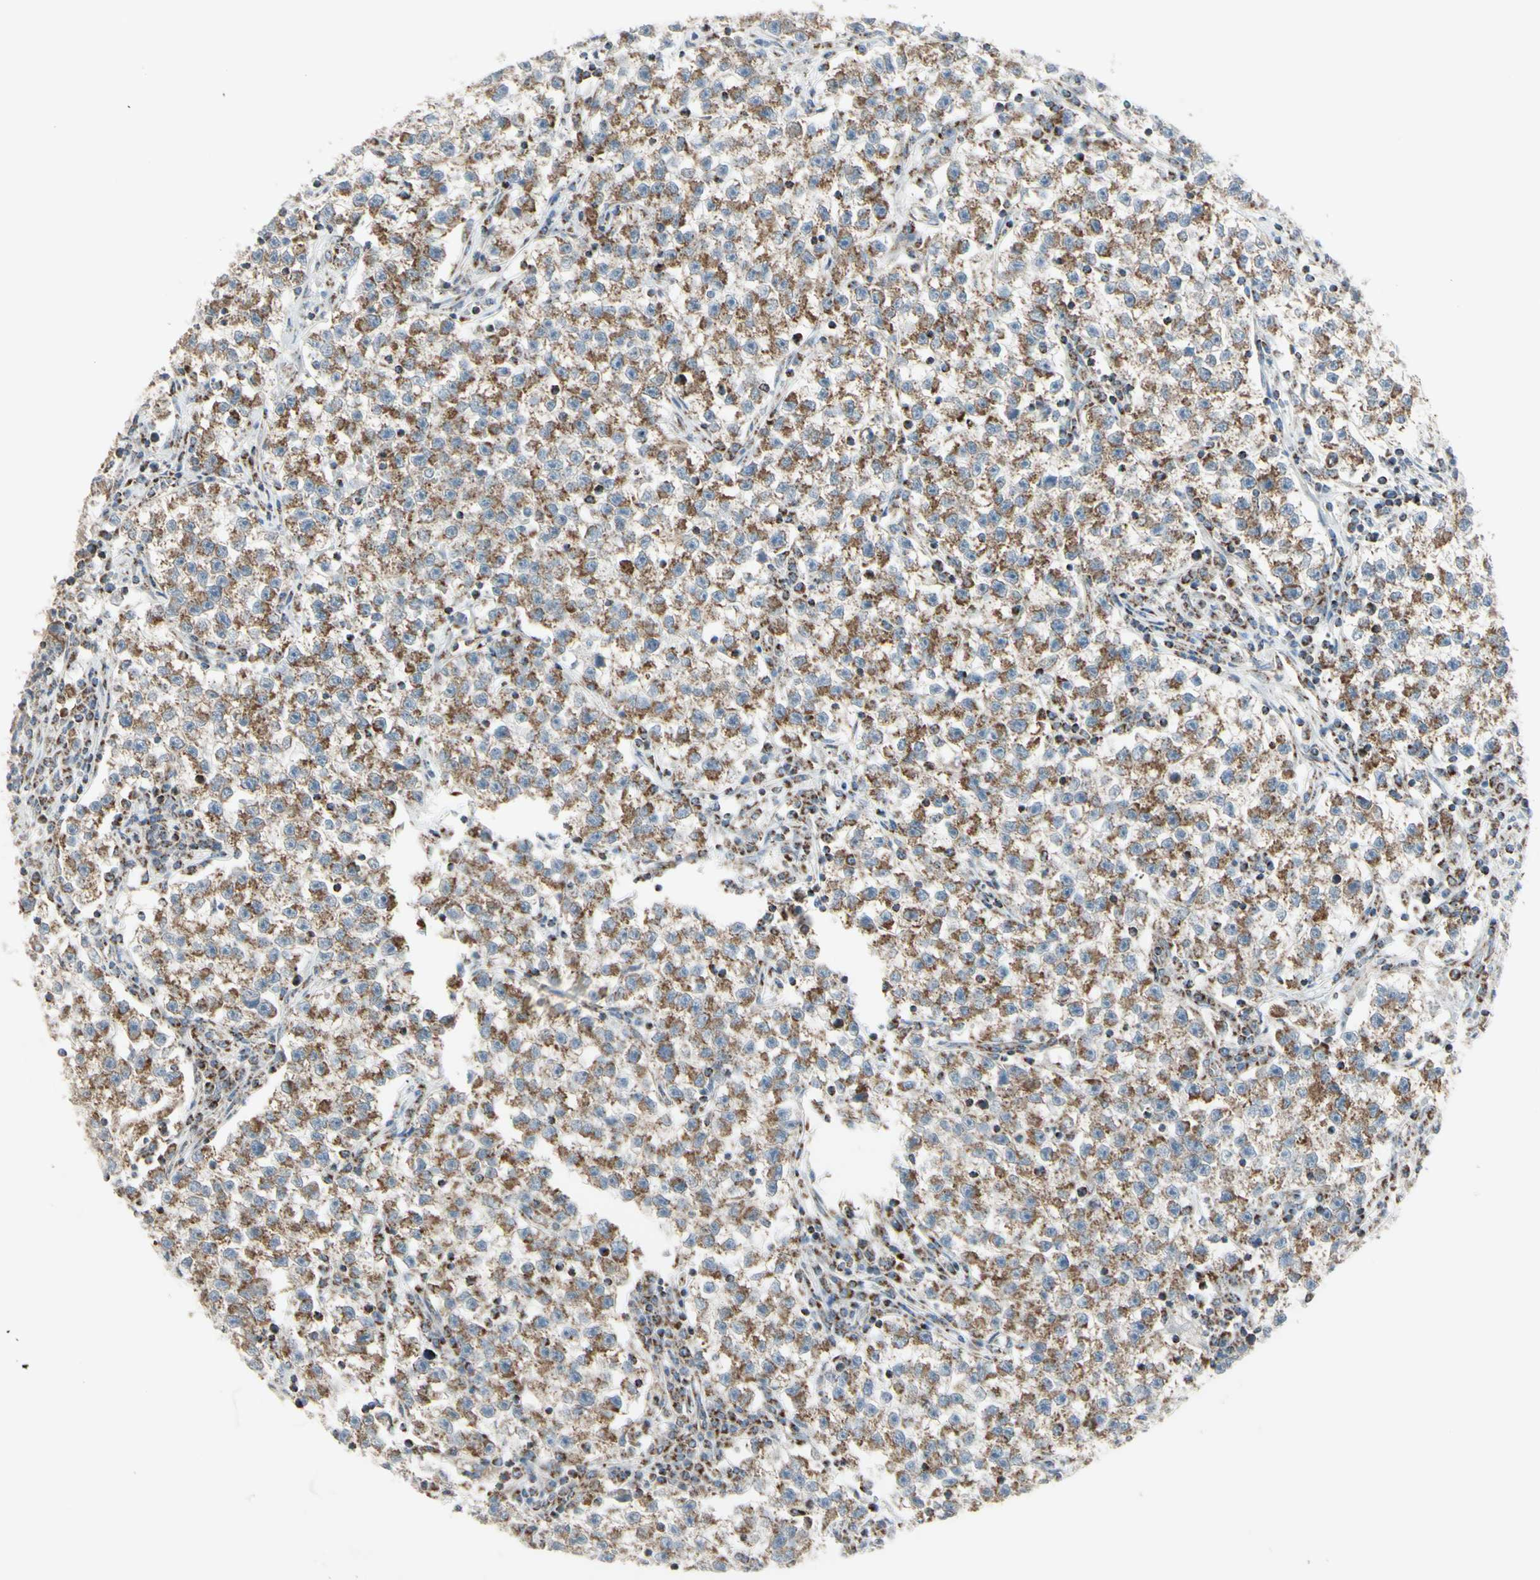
{"staining": {"intensity": "moderate", "quantity": "25%-75%", "location": "cytoplasmic/membranous"}, "tissue": "testis cancer", "cell_type": "Tumor cells", "image_type": "cancer", "snomed": [{"axis": "morphology", "description": "Seminoma, NOS"}, {"axis": "topography", "description": "Testis"}], "caption": "IHC (DAB (3,3'-diaminobenzidine)) staining of testis cancer (seminoma) reveals moderate cytoplasmic/membranous protein expression in about 25%-75% of tumor cells.", "gene": "FAM171B", "patient": {"sex": "male", "age": 22}}